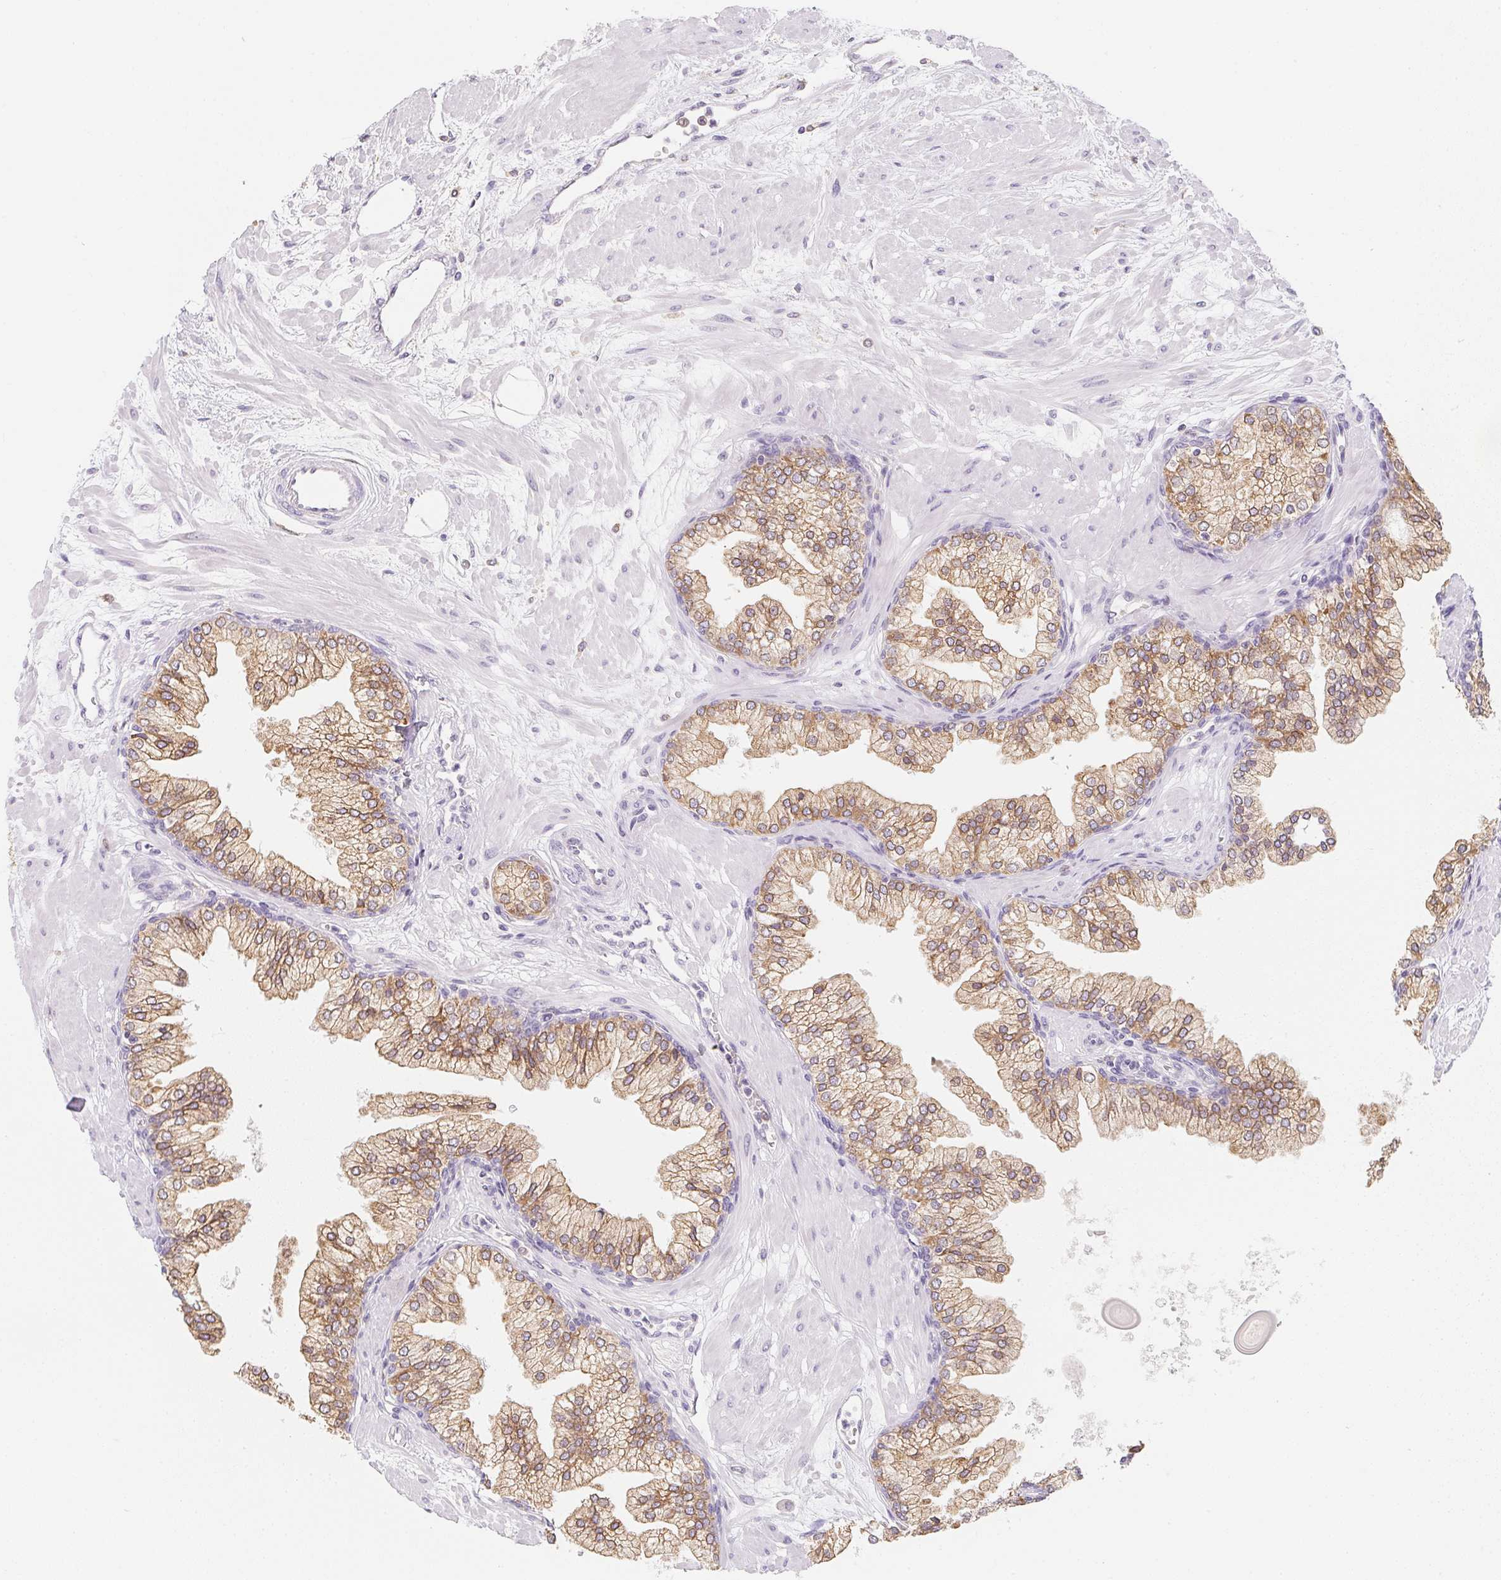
{"staining": {"intensity": "moderate", "quantity": ">75%", "location": "cytoplasmic/membranous"}, "tissue": "prostate", "cell_type": "Glandular cells", "image_type": "normal", "snomed": [{"axis": "morphology", "description": "Normal tissue, NOS"}, {"axis": "topography", "description": "Prostate"}, {"axis": "topography", "description": "Peripheral nerve tissue"}], "caption": "Moderate cytoplasmic/membranous positivity for a protein is appreciated in approximately >75% of glandular cells of normal prostate using immunohistochemistry (IHC).", "gene": "SOAT1", "patient": {"sex": "male", "age": 61}}